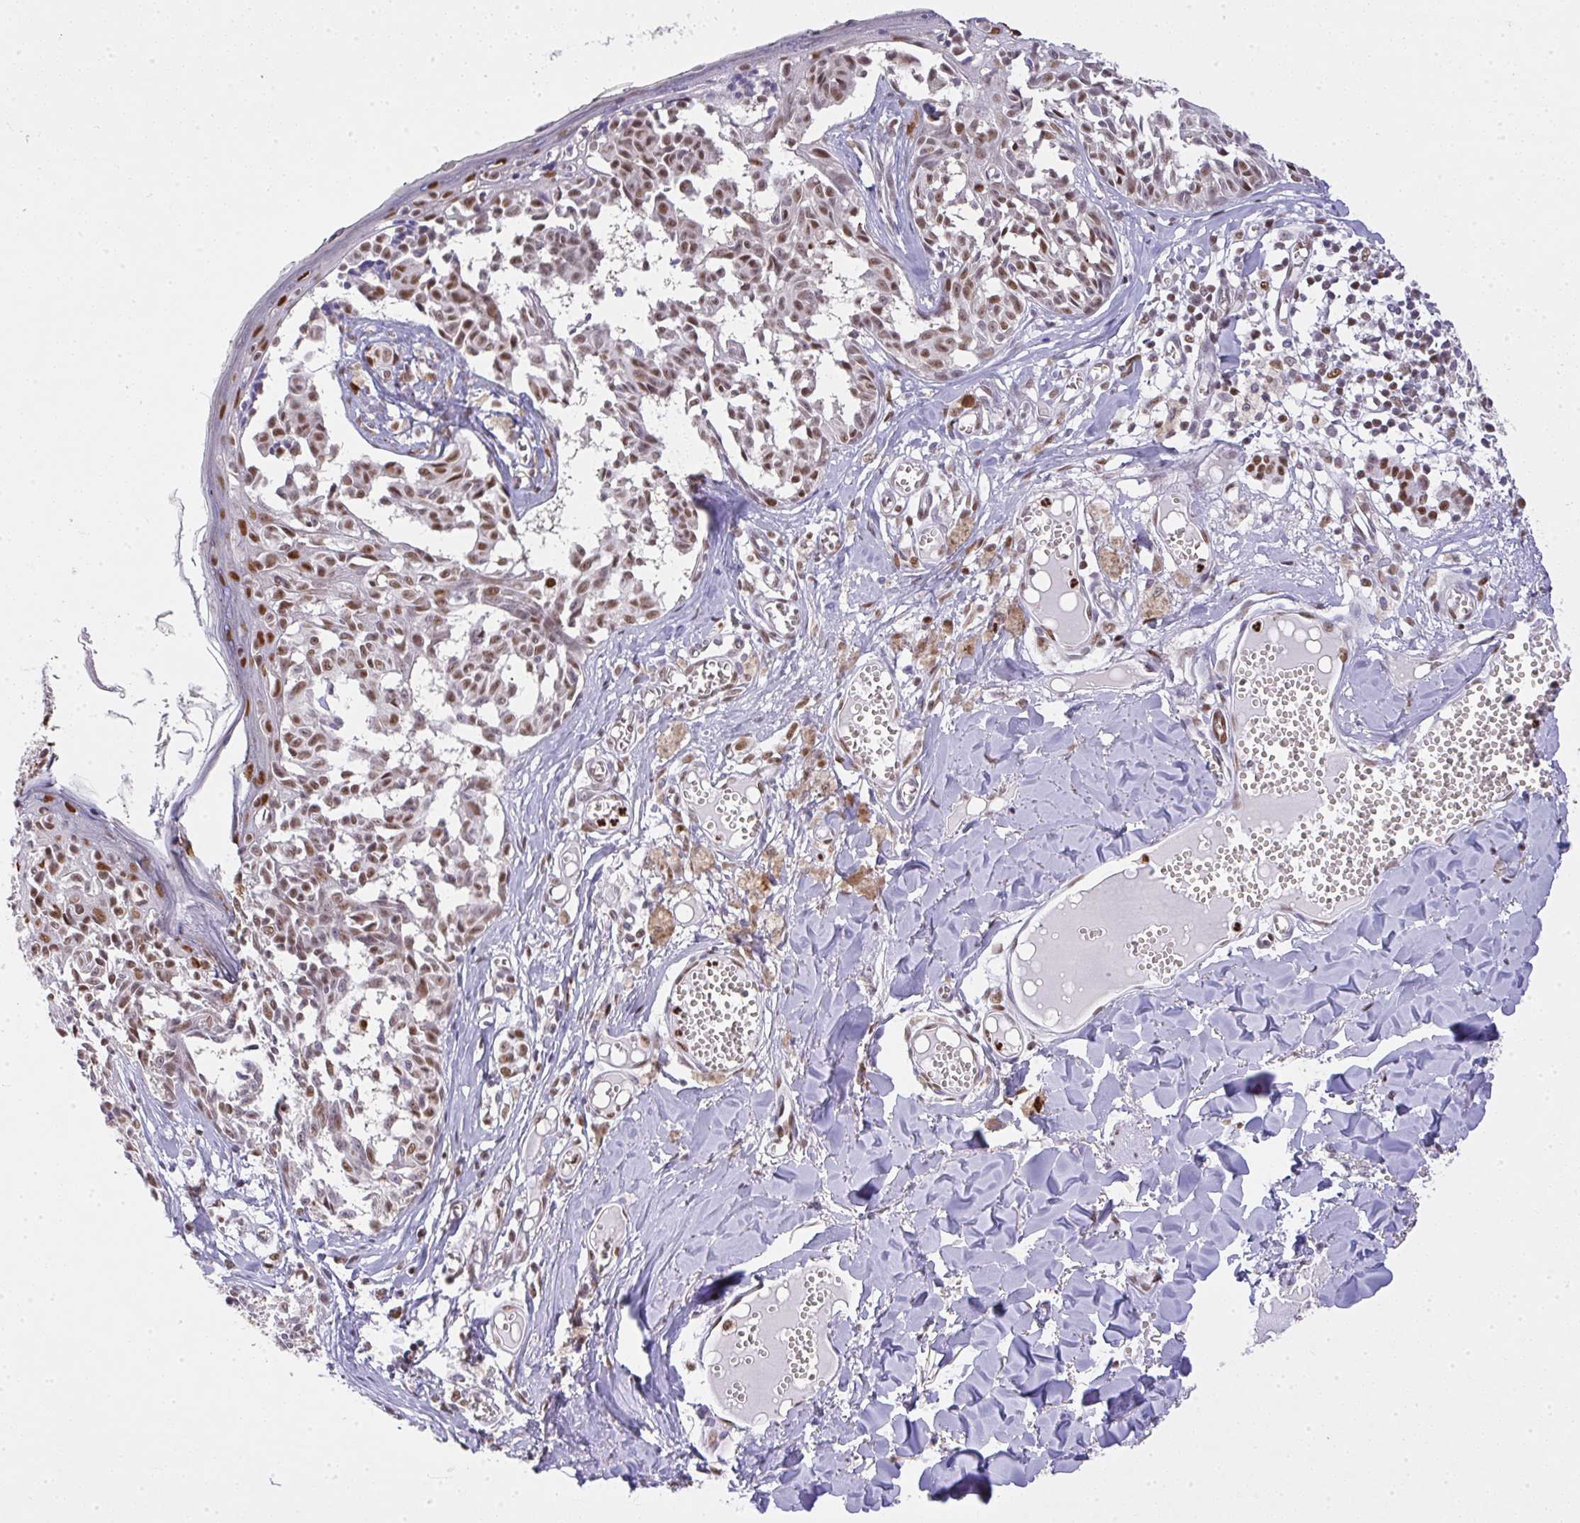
{"staining": {"intensity": "moderate", "quantity": ">75%", "location": "nuclear"}, "tissue": "melanoma", "cell_type": "Tumor cells", "image_type": "cancer", "snomed": [{"axis": "morphology", "description": "Malignant melanoma, NOS"}, {"axis": "topography", "description": "Skin"}], "caption": "An image of malignant melanoma stained for a protein displays moderate nuclear brown staining in tumor cells. The protein of interest is stained brown, and the nuclei are stained in blue (DAB (3,3'-diaminobenzidine) IHC with brightfield microscopy, high magnification).", "gene": "BBX", "patient": {"sex": "female", "age": 43}}